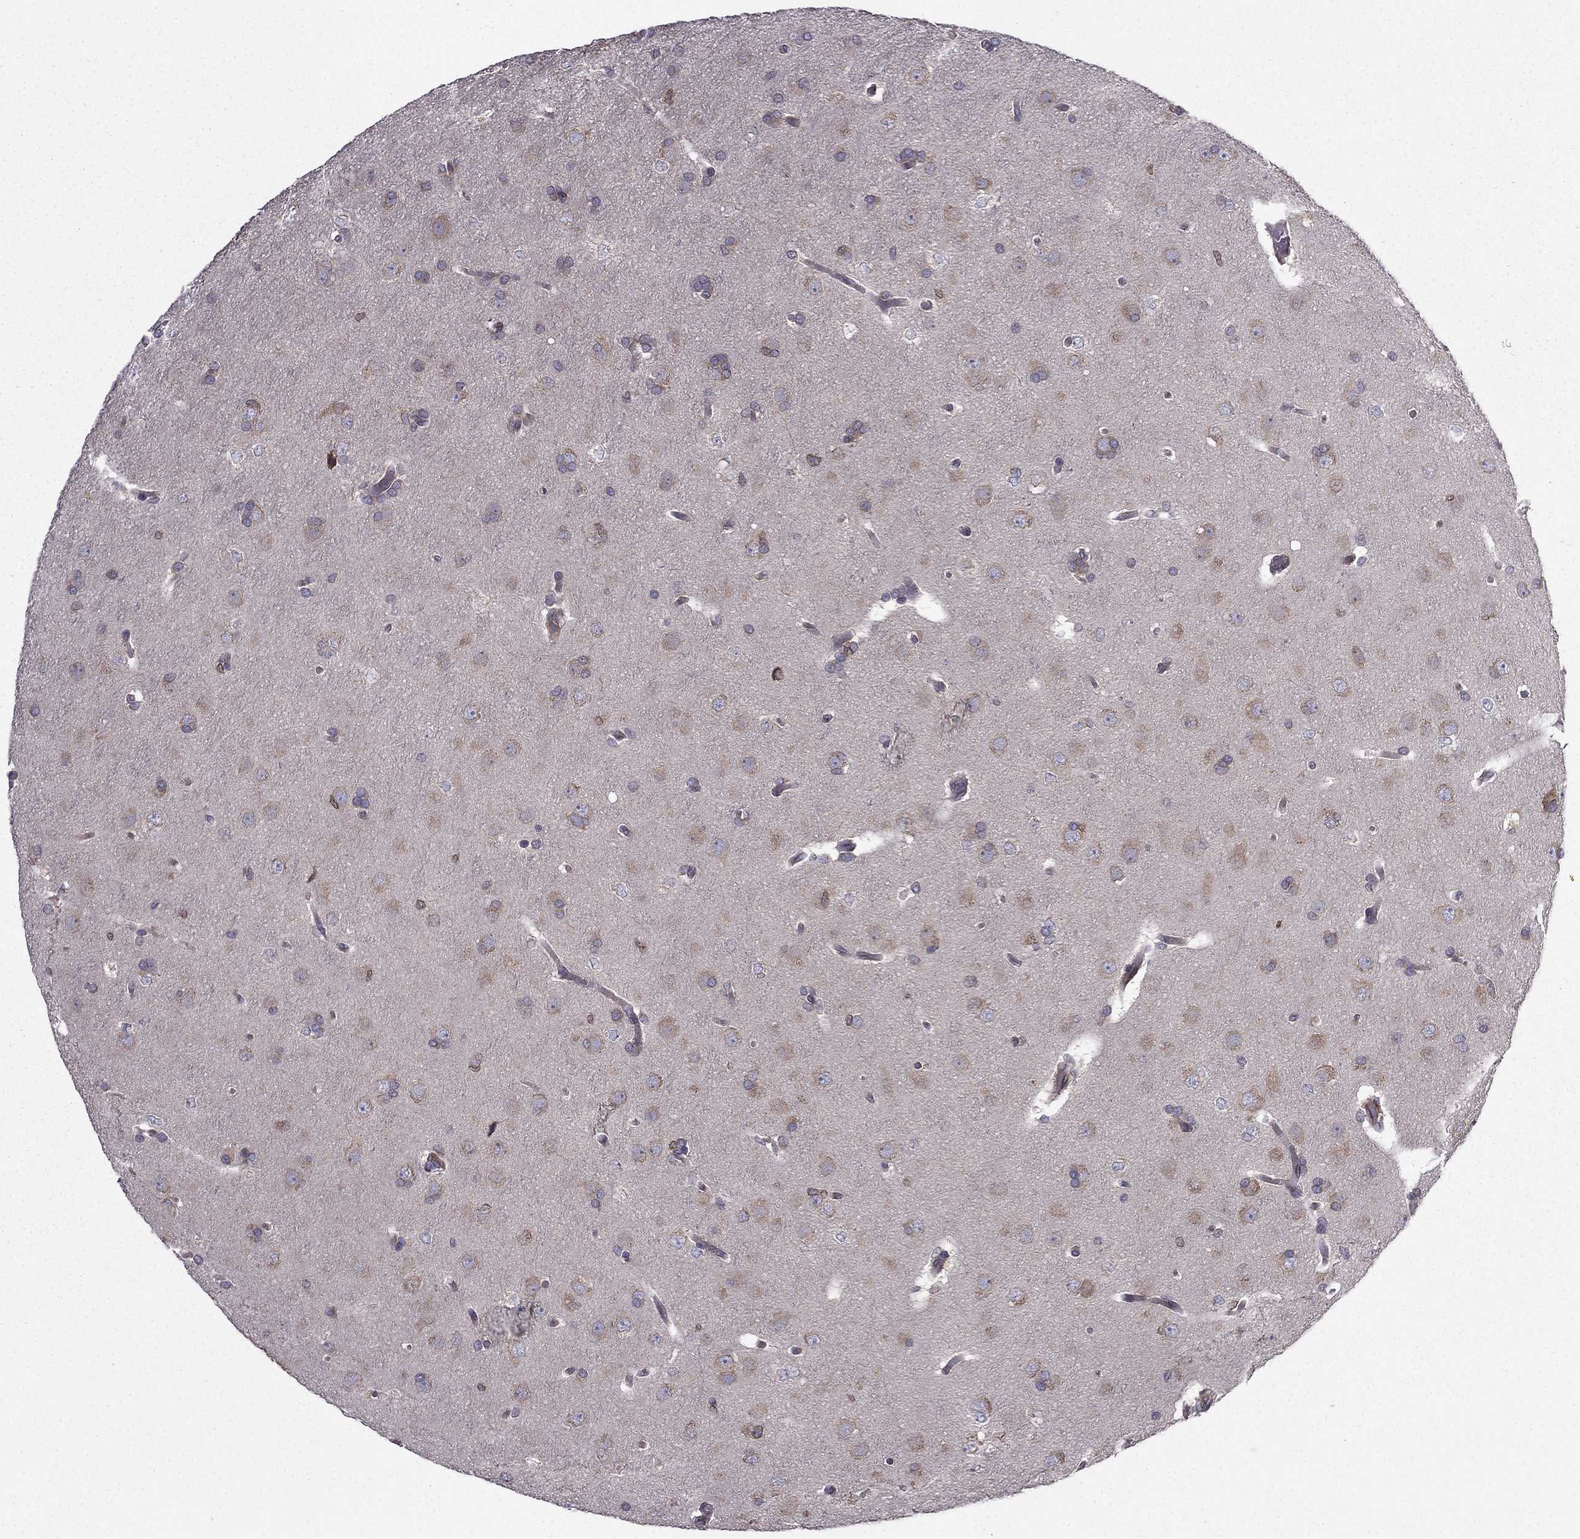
{"staining": {"intensity": "negative", "quantity": "none", "location": "none"}, "tissue": "glioma", "cell_type": "Tumor cells", "image_type": "cancer", "snomed": [{"axis": "morphology", "description": "Glioma, malignant, Low grade"}, {"axis": "topography", "description": "Brain"}], "caption": "An immunohistochemistry (IHC) histopathology image of malignant glioma (low-grade) is shown. There is no staining in tumor cells of malignant glioma (low-grade).", "gene": "CDC42BPA", "patient": {"sex": "female", "age": 32}}